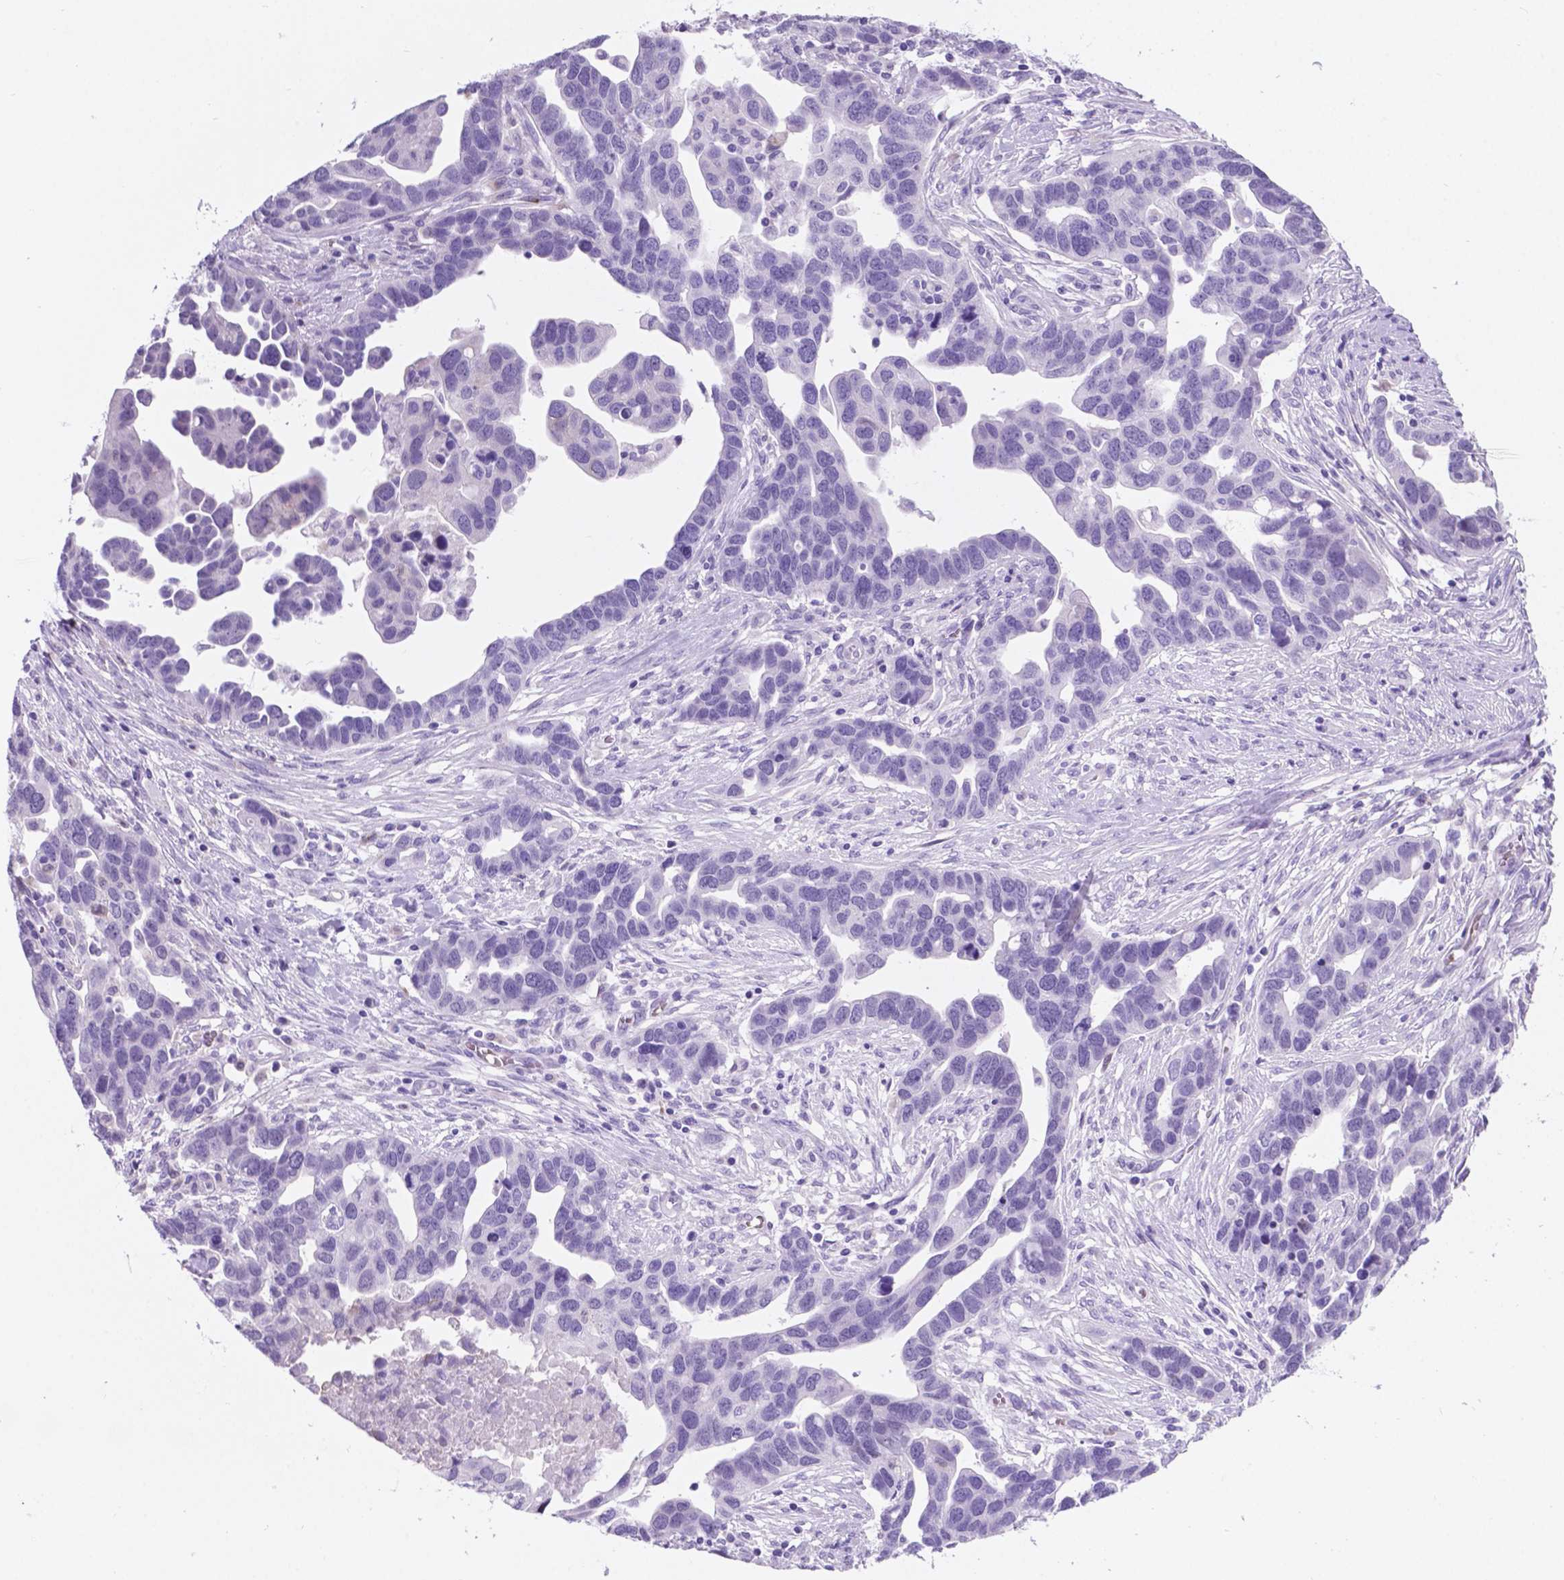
{"staining": {"intensity": "negative", "quantity": "none", "location": "none"}, "tissue": "ovarian cancer", "cell_type": "Tumor cells", "image_type": "cancer", "snomed": [{"axis": "morphology", "description": "Cystadenocarcinoma, serous, NOS"}, {"axis": "topography", "description": "Ovary"}], "caption": "Tumor cells show no significant positivity in serous cystadenocarcinoma (ovarian).", "gene": "GRIN2B", "patient": {"sex": "female", "age": 54}}